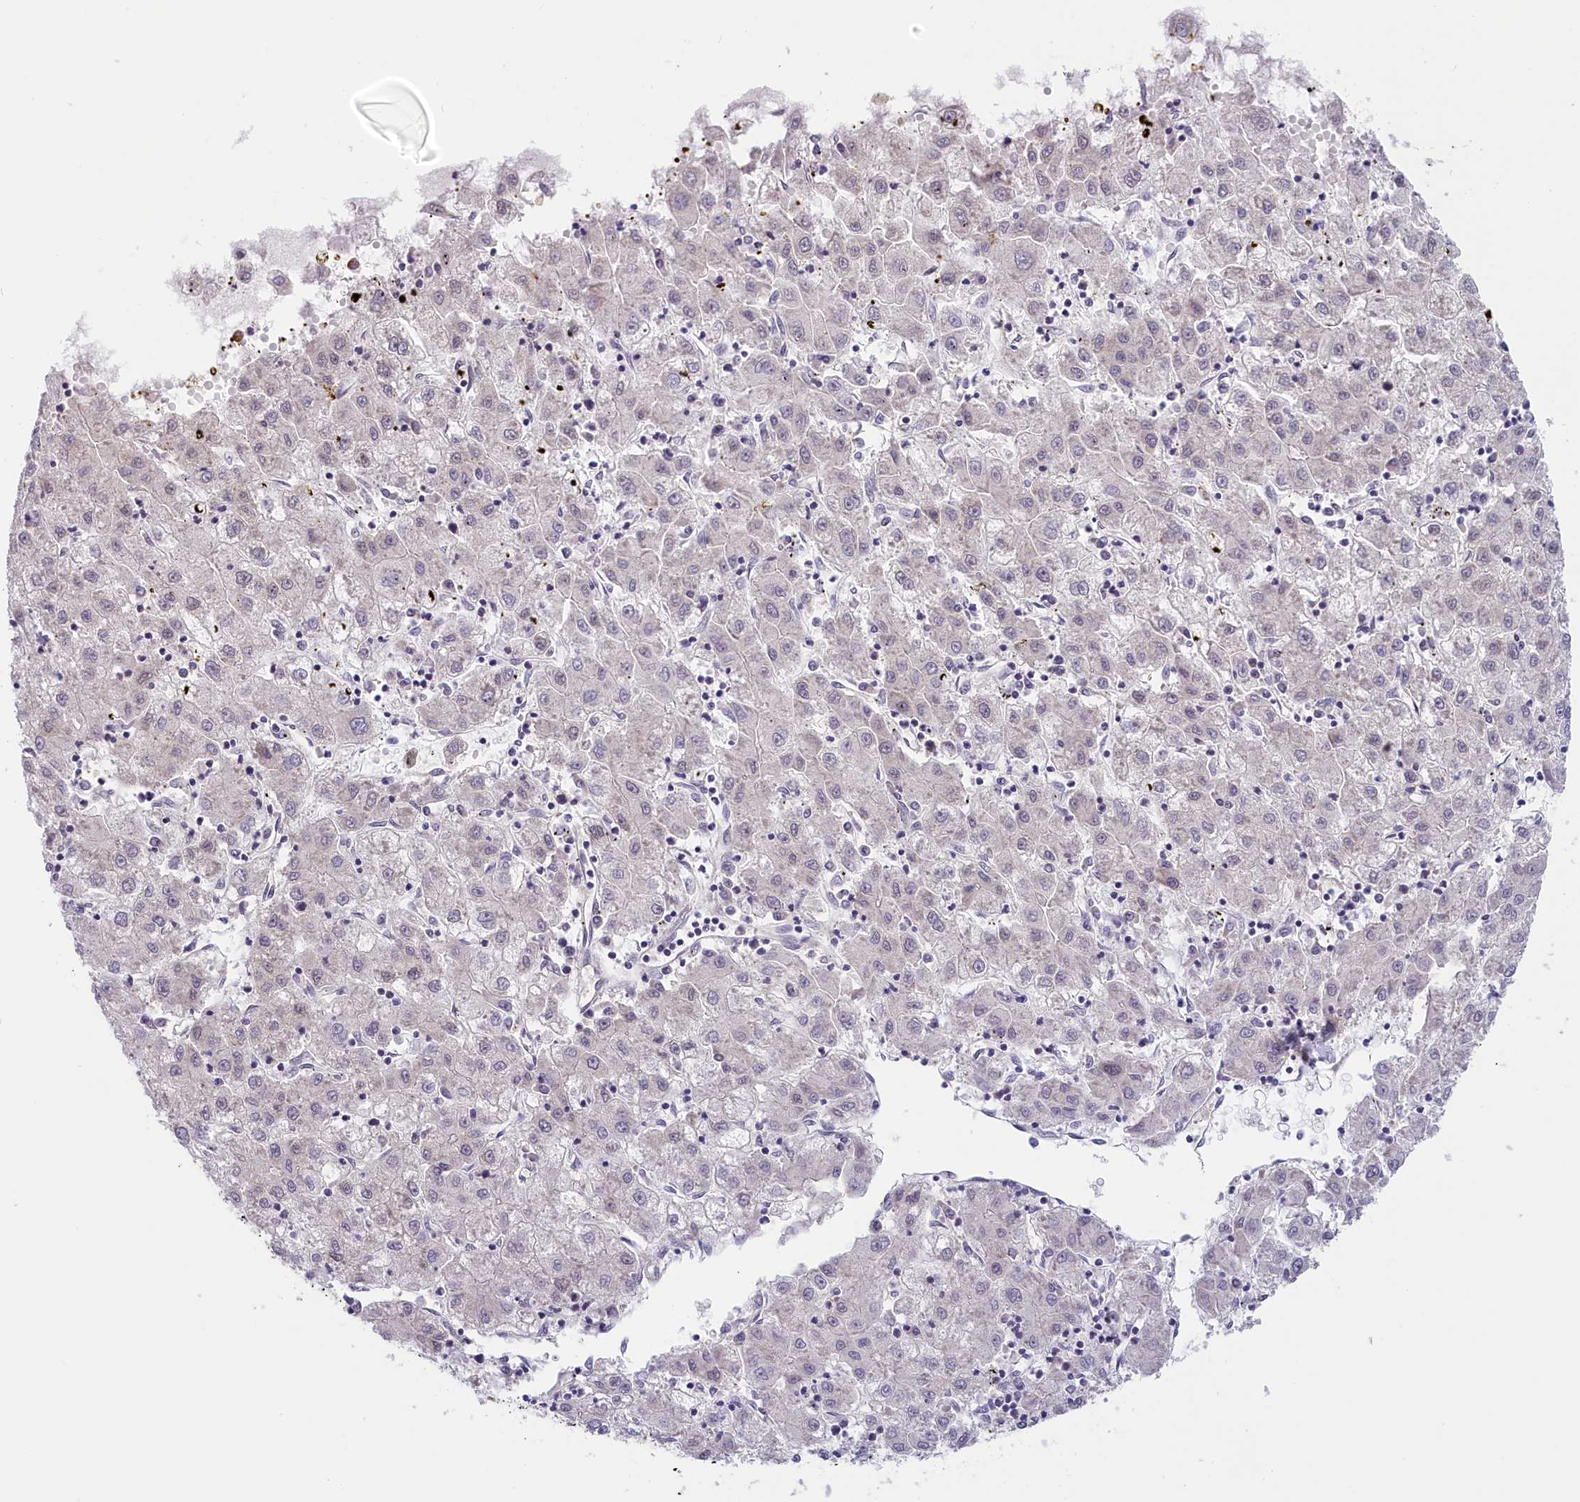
{"staining": {"intensity": "weak", "quantity": "<25%", "location": "nuclear"}, "tissue": "liver cancer", "cell_type": "Tumor cells", "image_type": "cancer", "snomed": [{"axis": "morphology", "description": "Carcinoma, Hepatocellular, NOS"}, {"axis": "topography", "description": "Liver"}], "caption": "There is no significant staining in tumor cells of hepatocellular carcinoma (liver).", "gene": "C19orf44", "patient": {"sex": "male", "age": 72}}